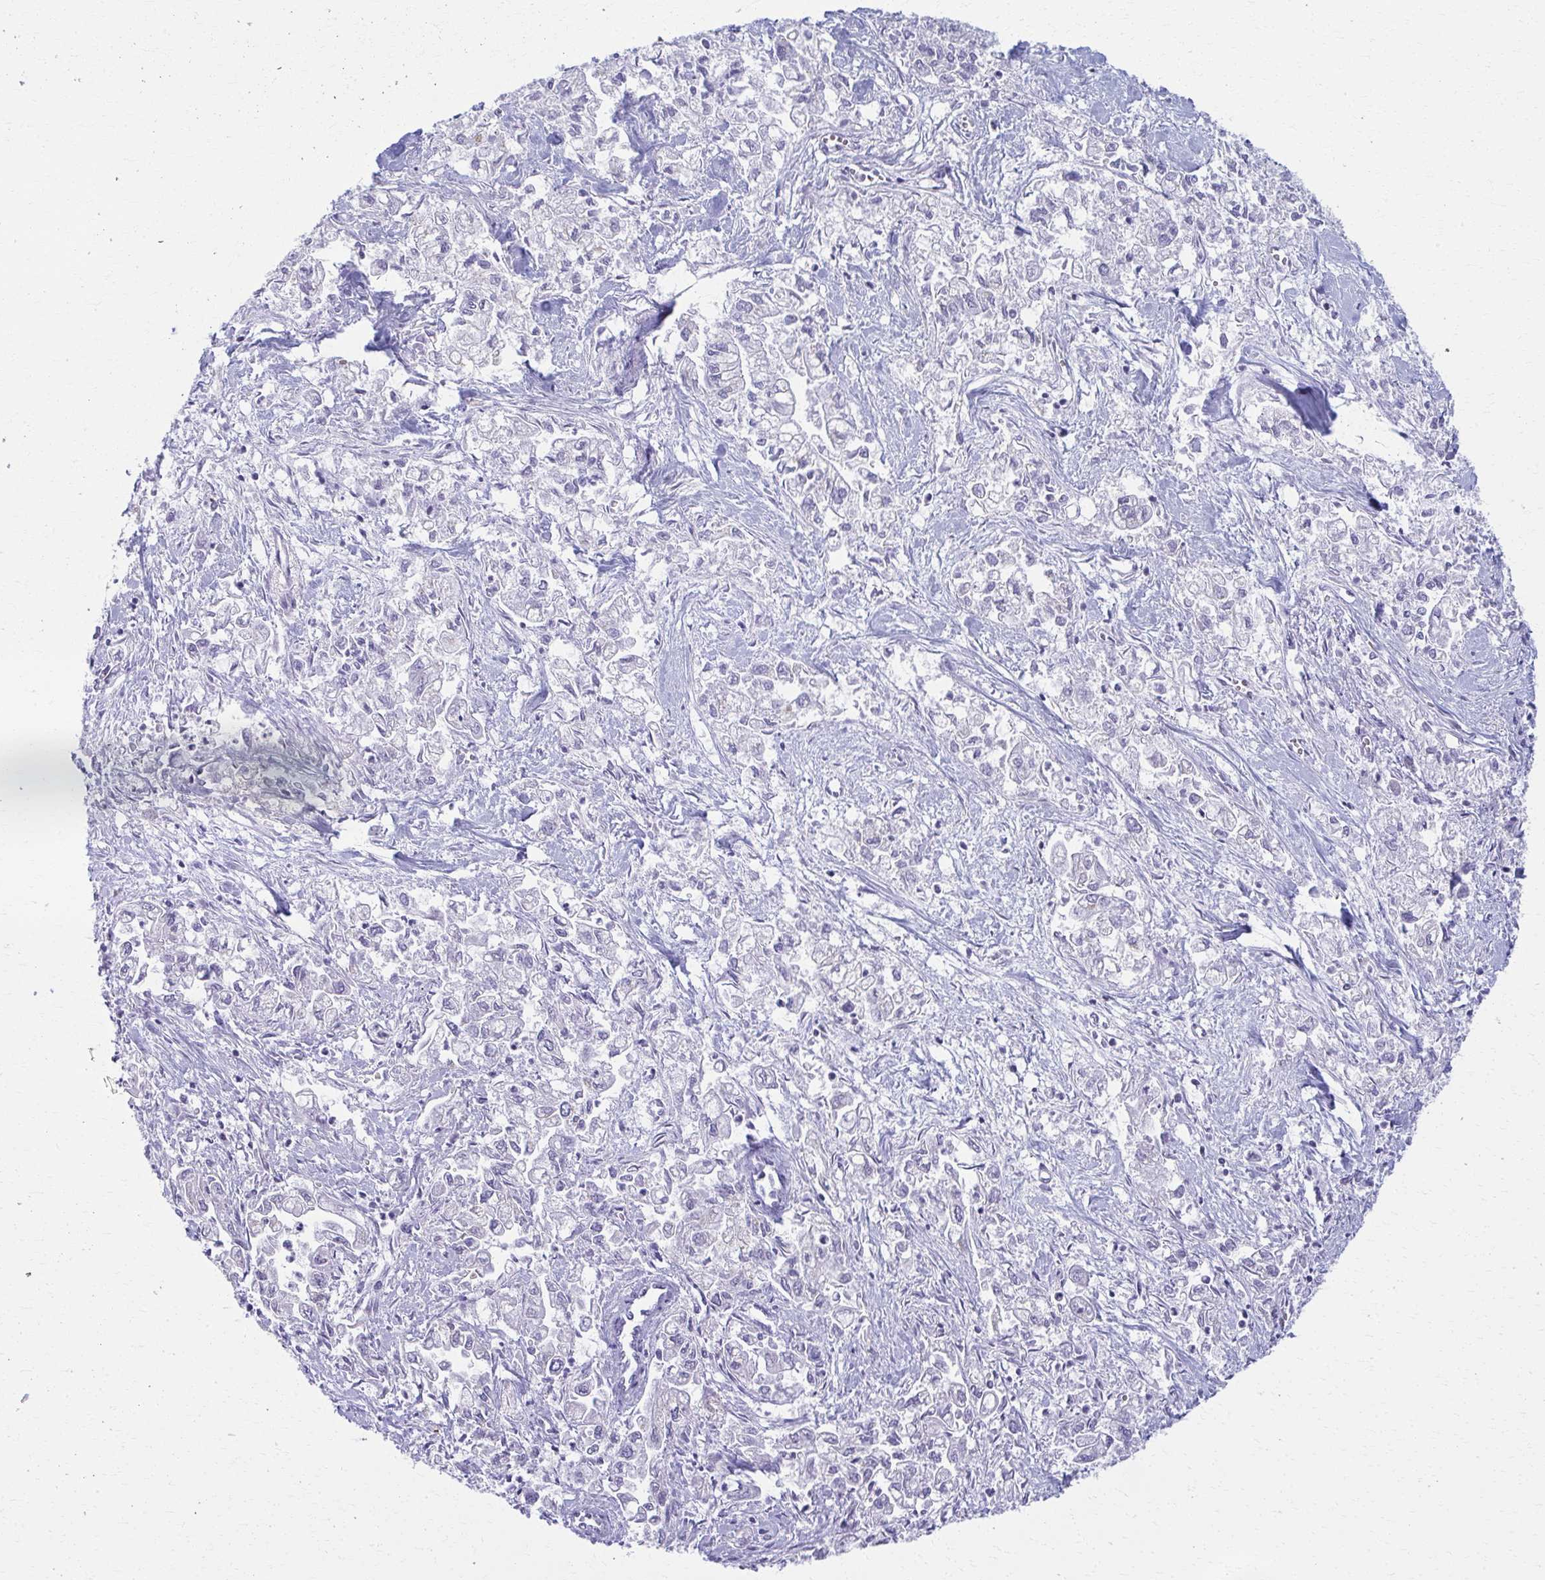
{"staining": {"intensity": "negative", "quantity": "none", "location": "none"}, "tissue": "pancreatic cancer", "cell_type": "Tumor cells", "image_type": "cancer", "snomed": [{"axis": "morphology", "description": "Adenocarcinoma, NOS"}, {"axis": "topography", "description": "Pancreas"}], "caption": "DAB (3,3'-diaminobenzidine) immunohistochemical staining of human adenocarcinoma (pancreatic) reveals no significant positivity in tumor cells. (Immunohistochemistry (ihc), brightfield microscopy, high magnification).", "gene": "SCLY", "patient": {"sex": "male", "age": 72}}